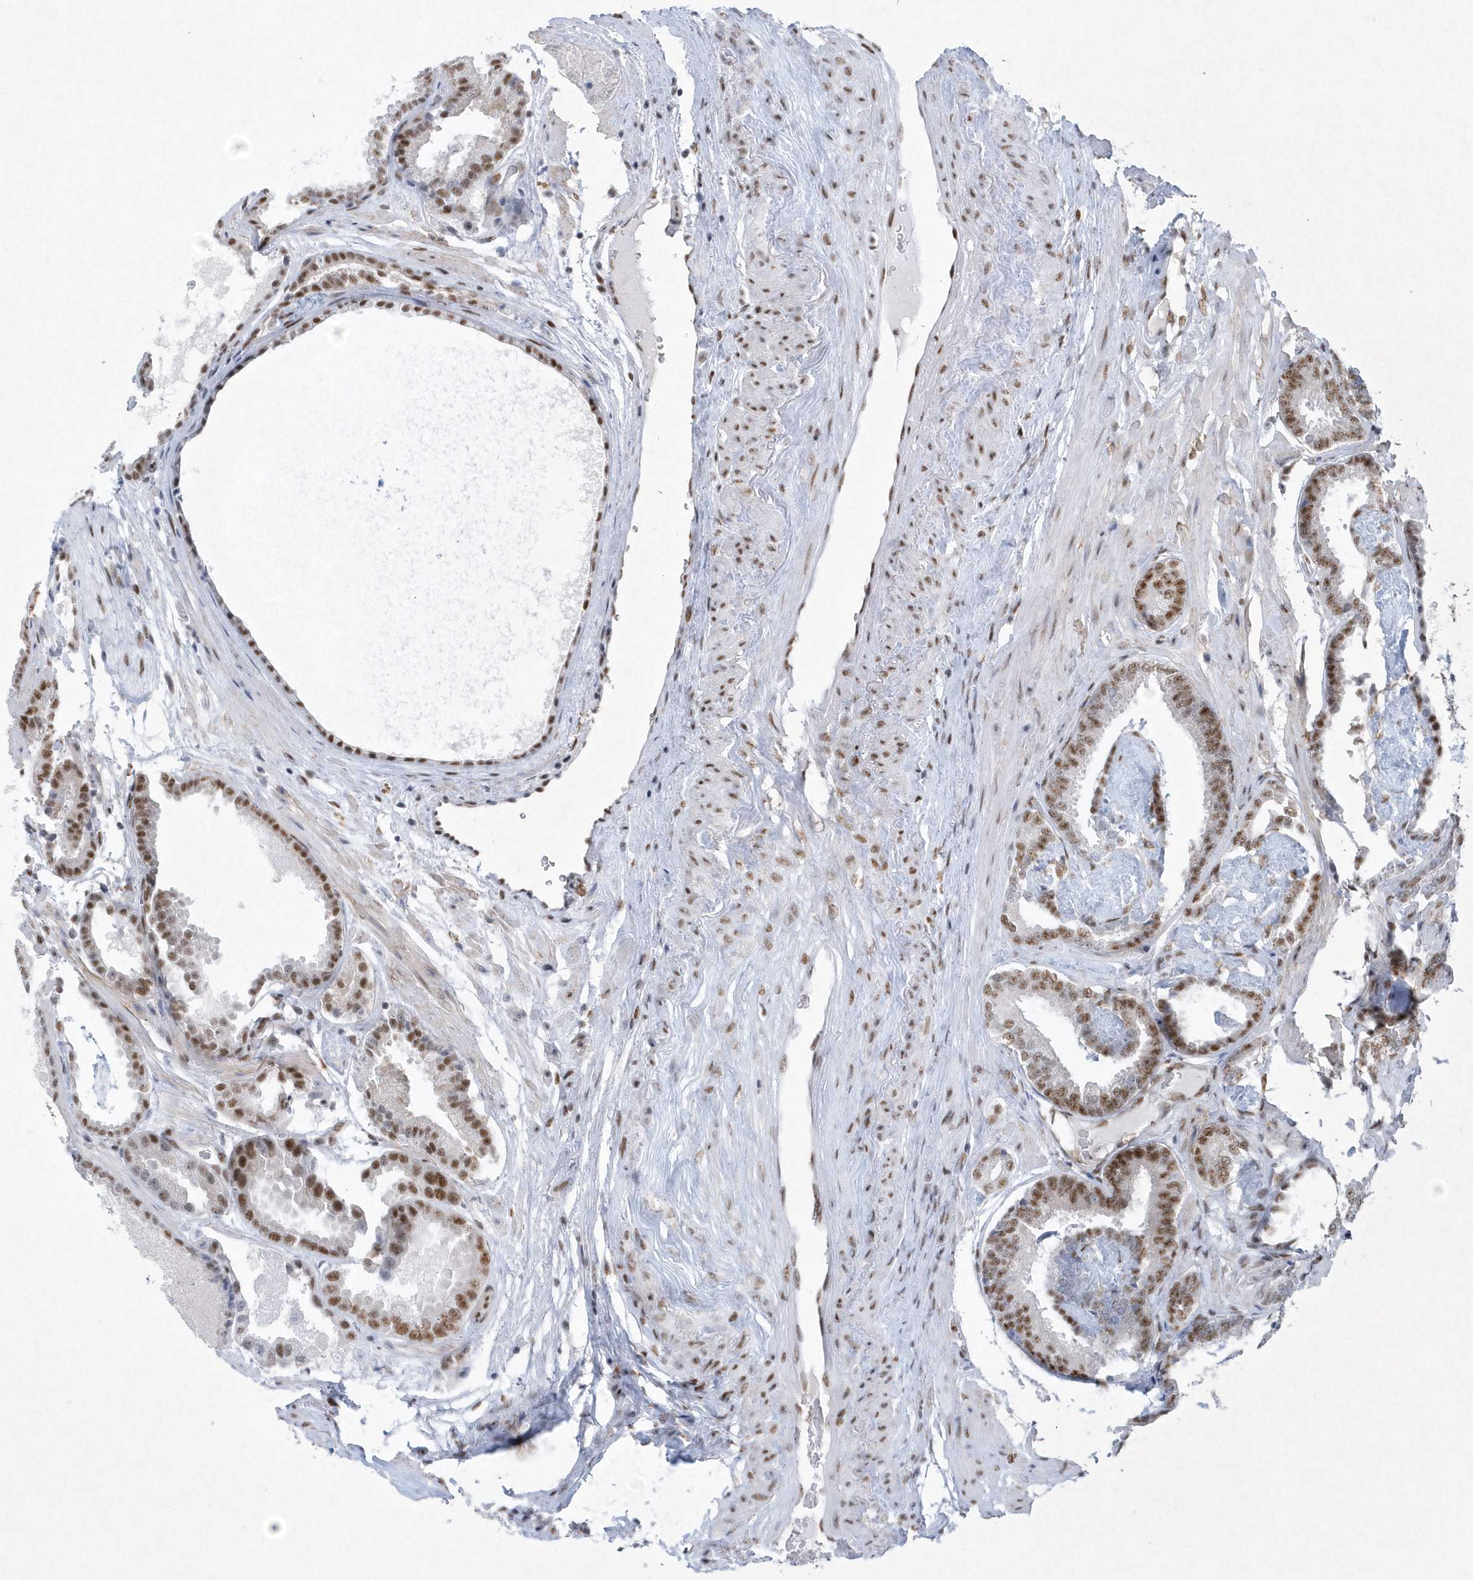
{"staining": {"intensity": "moderate", "quantity": ">75%", "location": "nuclear"}, "tissue": "prostate cancer", "cell_type": "Tumor cells", "image_type": "cancer", "snomed": [{"axis": "morphology", "description": "Adenocarcinoma, Low grade"}, {"axis": "topography", "description": "Prostate"}], "caption": "Prostate low-grade adenocarcinoma stained with IHC shows moderate nuclear positivity in about >75% of tumor cells. The staining is performed using DAB brown chromogen to label protein expression. The nuclei are counter-stained blue using hematoxylin.", "gene": "DCLRE1A", "patient": {"sex": "male", "age": 71}}